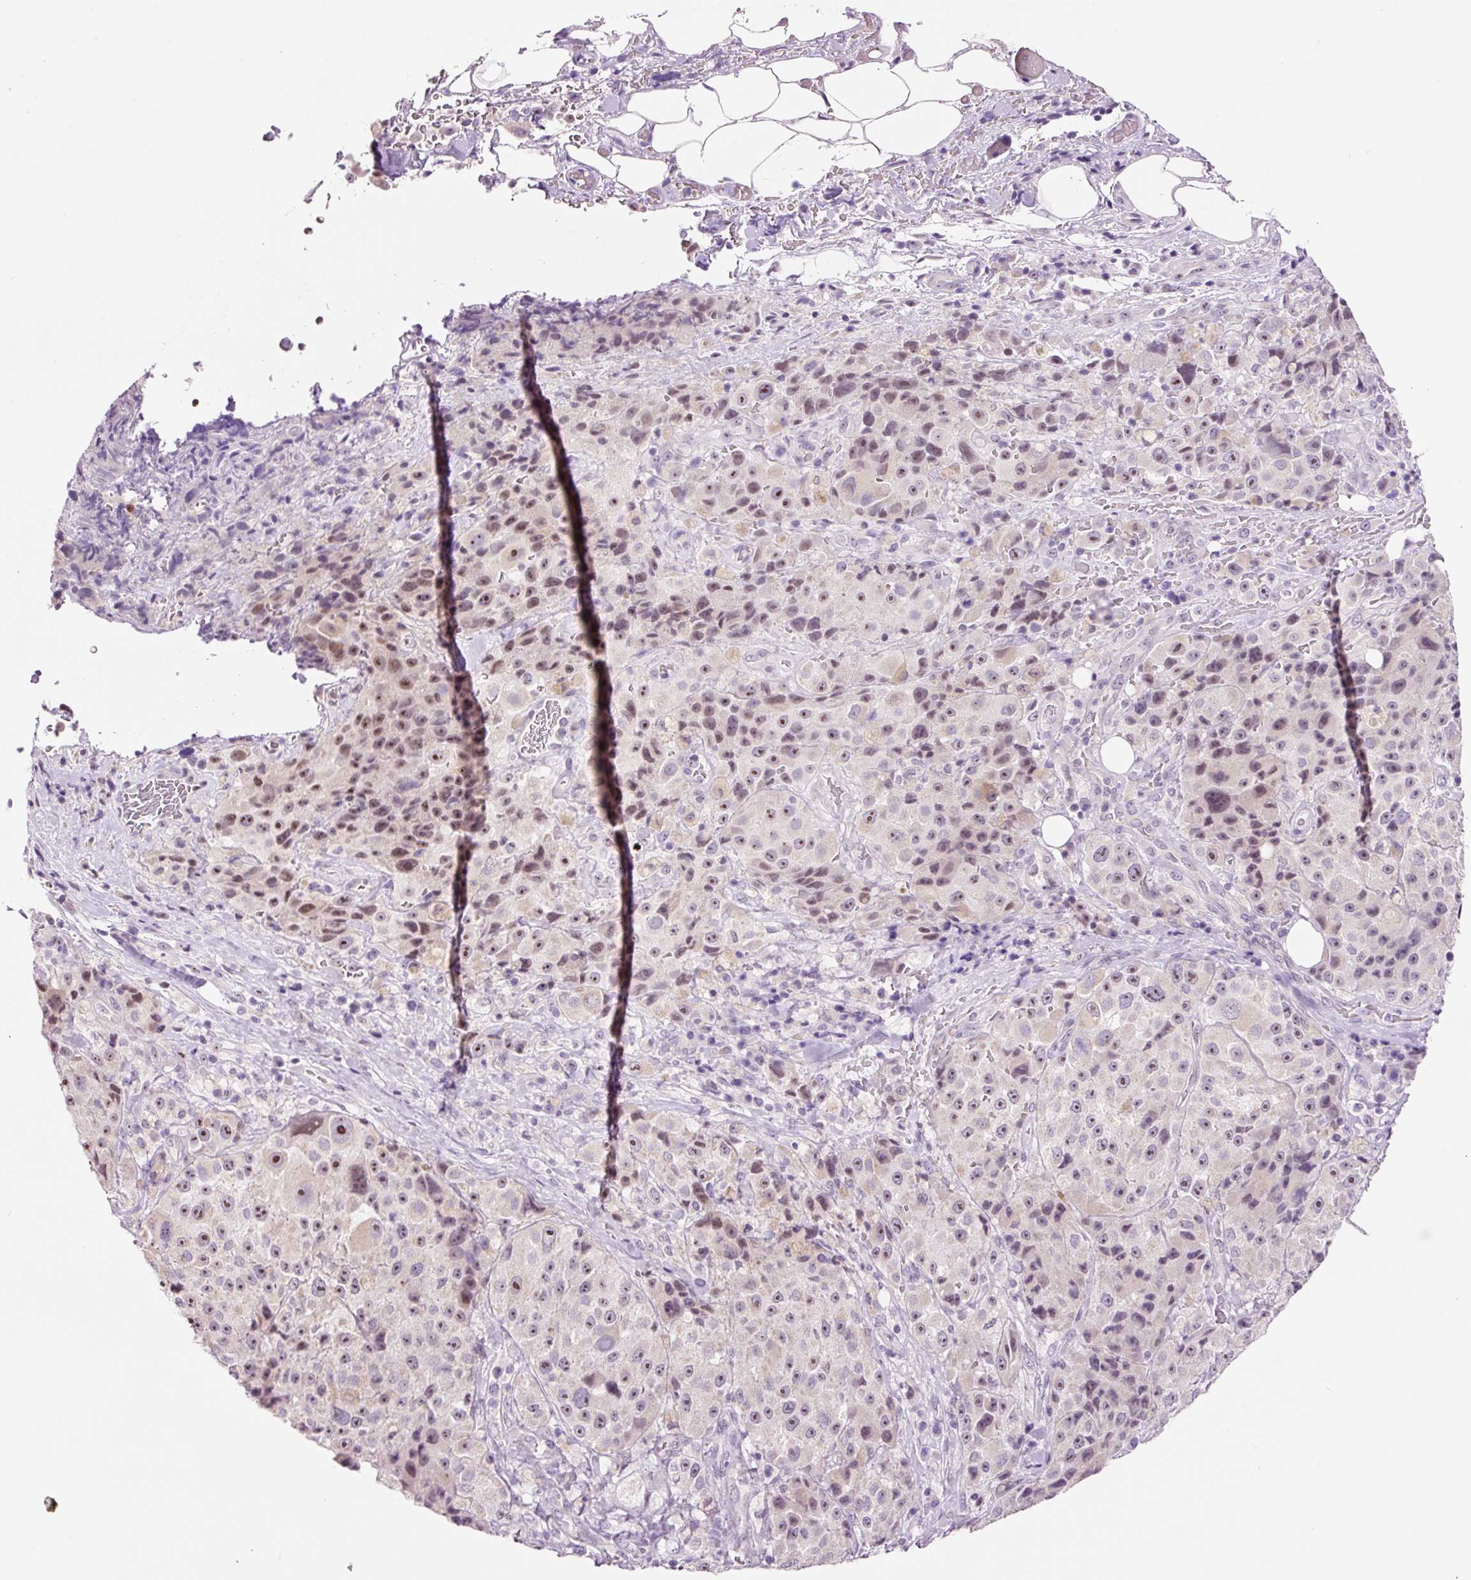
{"staining": {"intensity": "moderate", "quantity": ">75%", "location": "nuclear"}, "tissue": "melanoma", "cell_type": "Tumor cells", "image_type": "cancer", "snomed": [{"axis": "morphology", "description": "Malignant melanoma, Metastatic site"}, {"axis": "topography", "description": "Lymph node"}], "caption": "Human malignant melanoma (metastatic site) stained for a protein (brown) exhibits moderate nuclear positive staining in approximately >75% of tumor cells.", "gene": "GCG", "patient": {"sex": "male", "age": 62}}